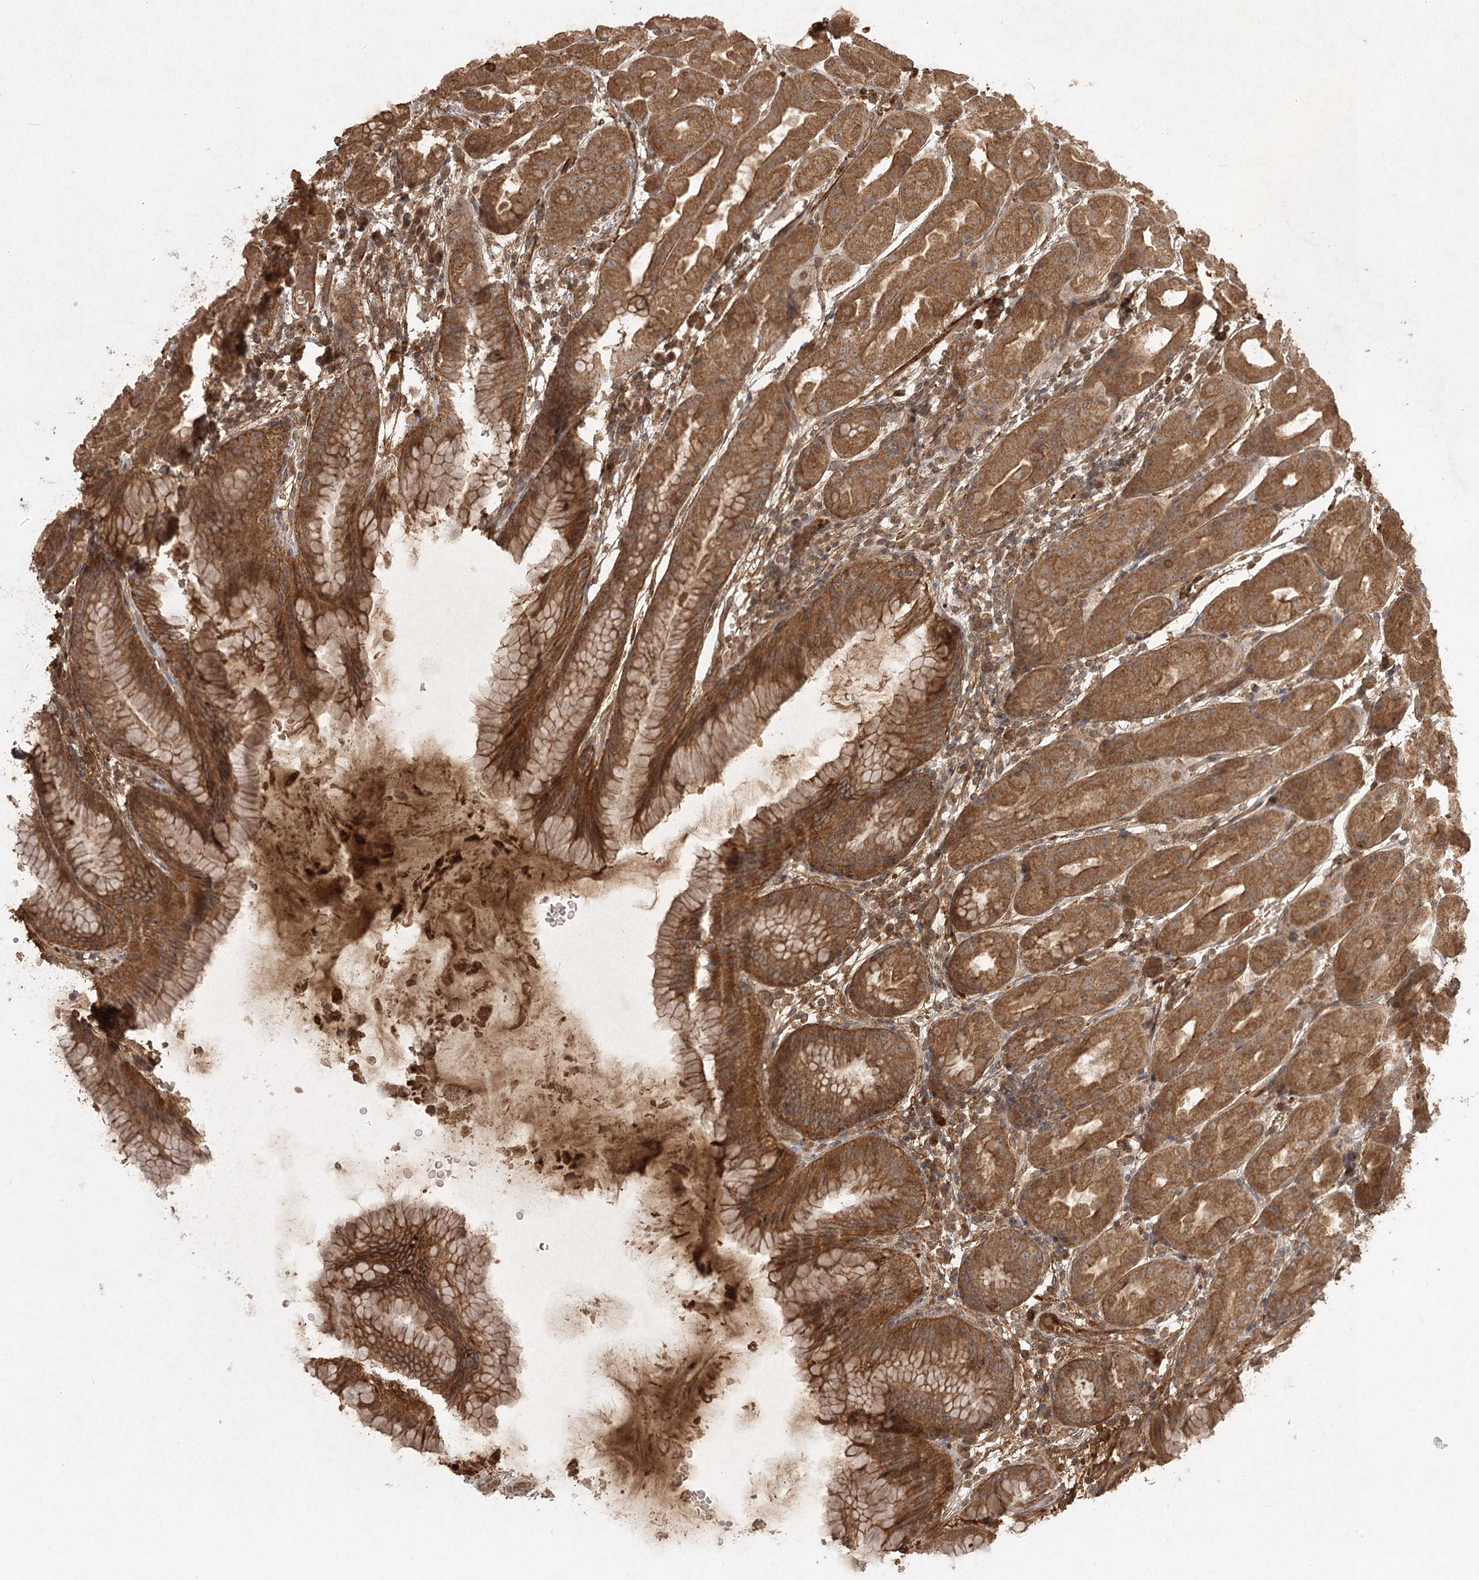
{"staining": {"intensity": "moderate", "quantity": ">75%", "location": "cytoplasmic/membranous"}, "tissue": "stomach", "cell_type": "Glandular cells", "image_type": "normal", "snomed": [{"axis": "morphology", "description": "Normal tissue, NOS"}, {"axis": "topography", "description": "Stomach"}], "caption": "A medium amount of moderate cytoplasmic/membranous positivity is present in approximately >75% of glandular cells in normal stomach.", "gene": "ARL13A", "patient": {"sex": "female", "age": 79}}